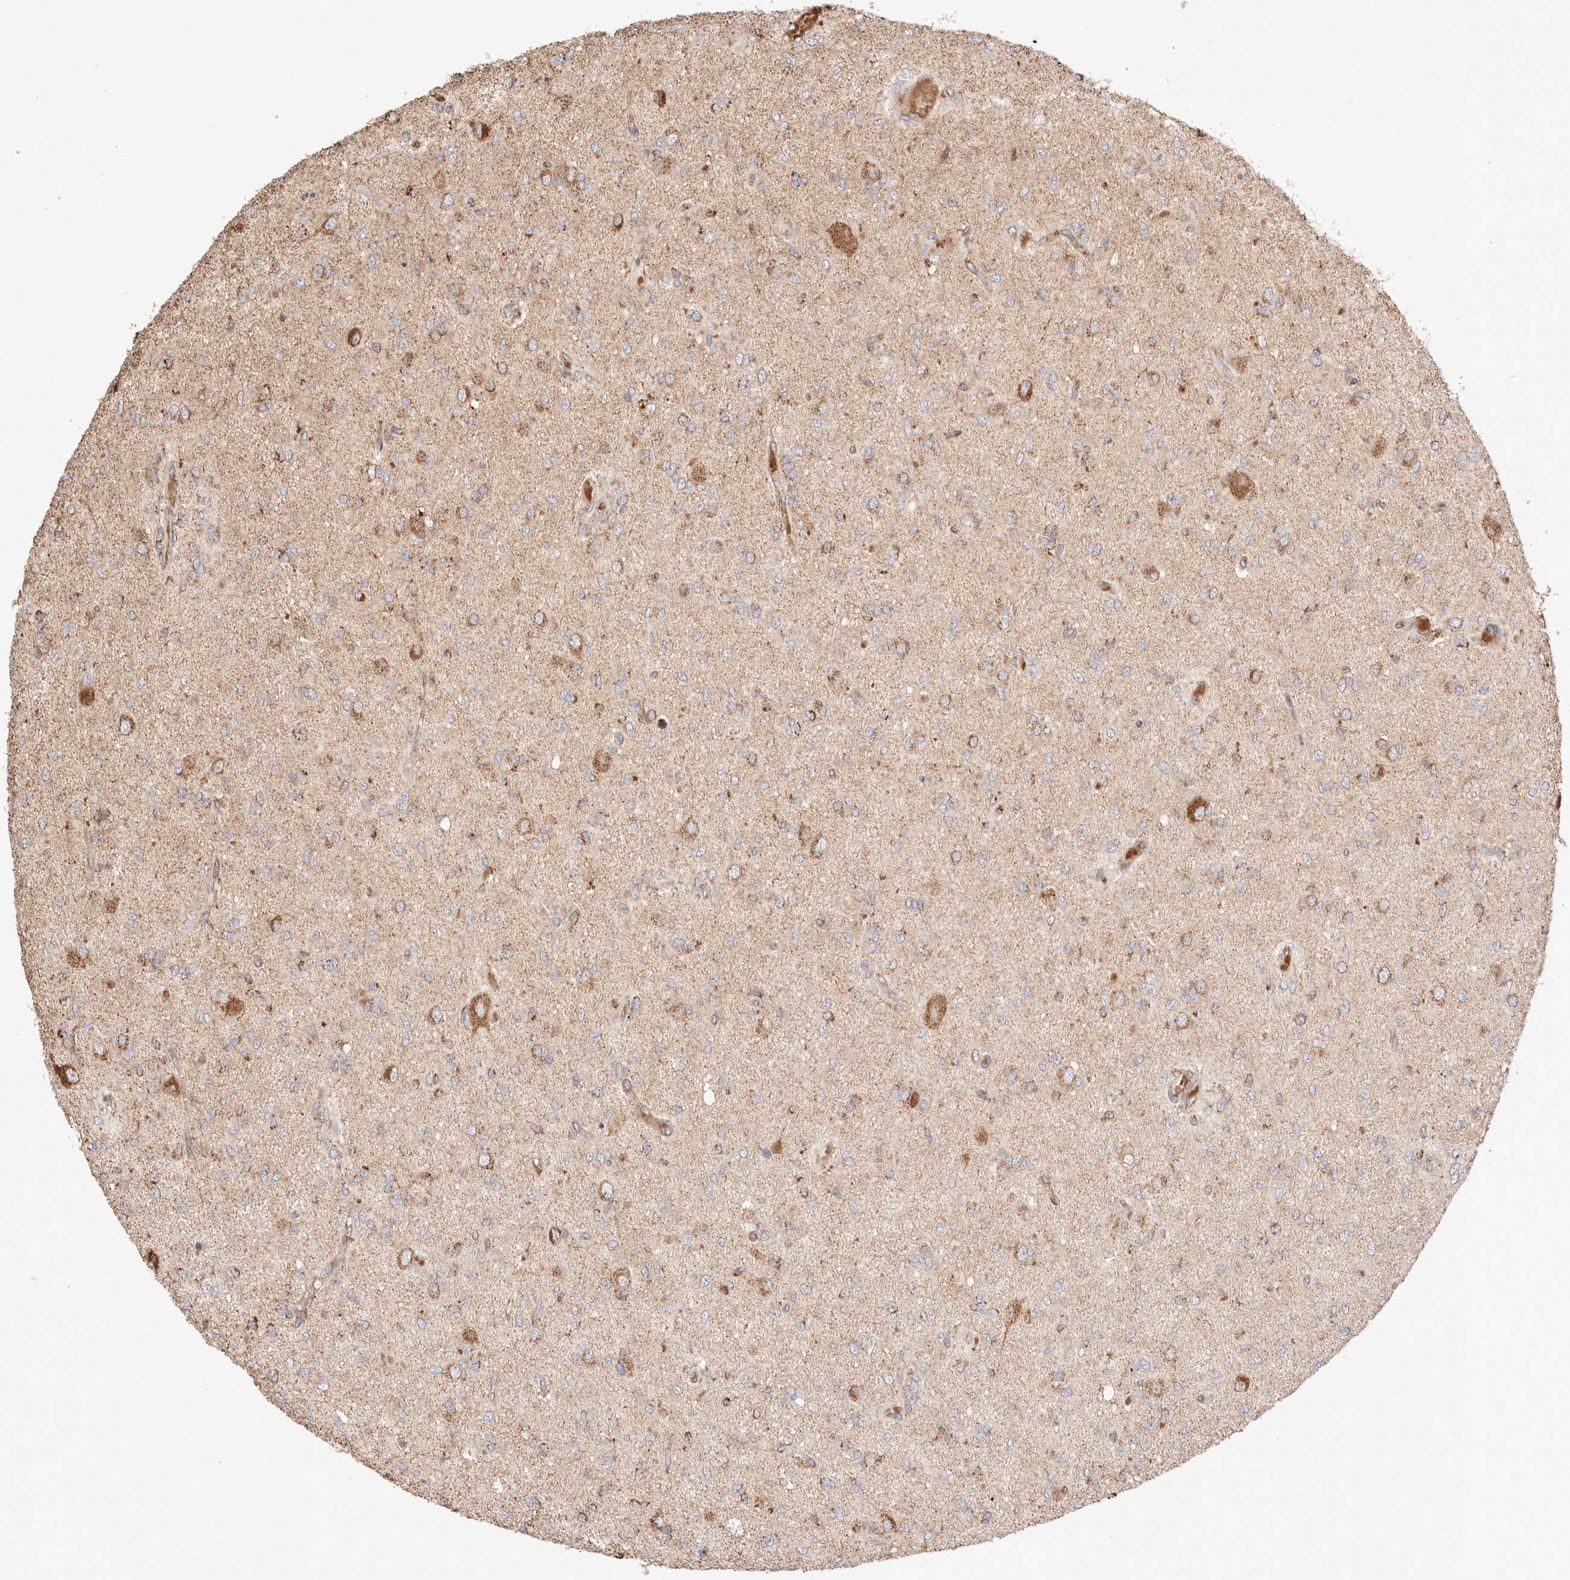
{"staining": {"intensity": "moderate", "quantity": "<25%", "location": "cytoplasmic/membranous"}, "tissue": "glioma", "cell_type": "Tumor cells", "image_type": "cancer", "snomed": [{"axis": "morphology", "description": "Glioma, malignant, High grade"}, {"axis": "topography", "description": "Brain"}], "caption": "DAB immunohistochemical staining of high-grade glioma (malignant) reveals moderate cytoplasmic/membranous protein expression in approximately <25% of tumor cells.", "gene": "TMPPE", "patient": {"sex": "female", "age": 59}}